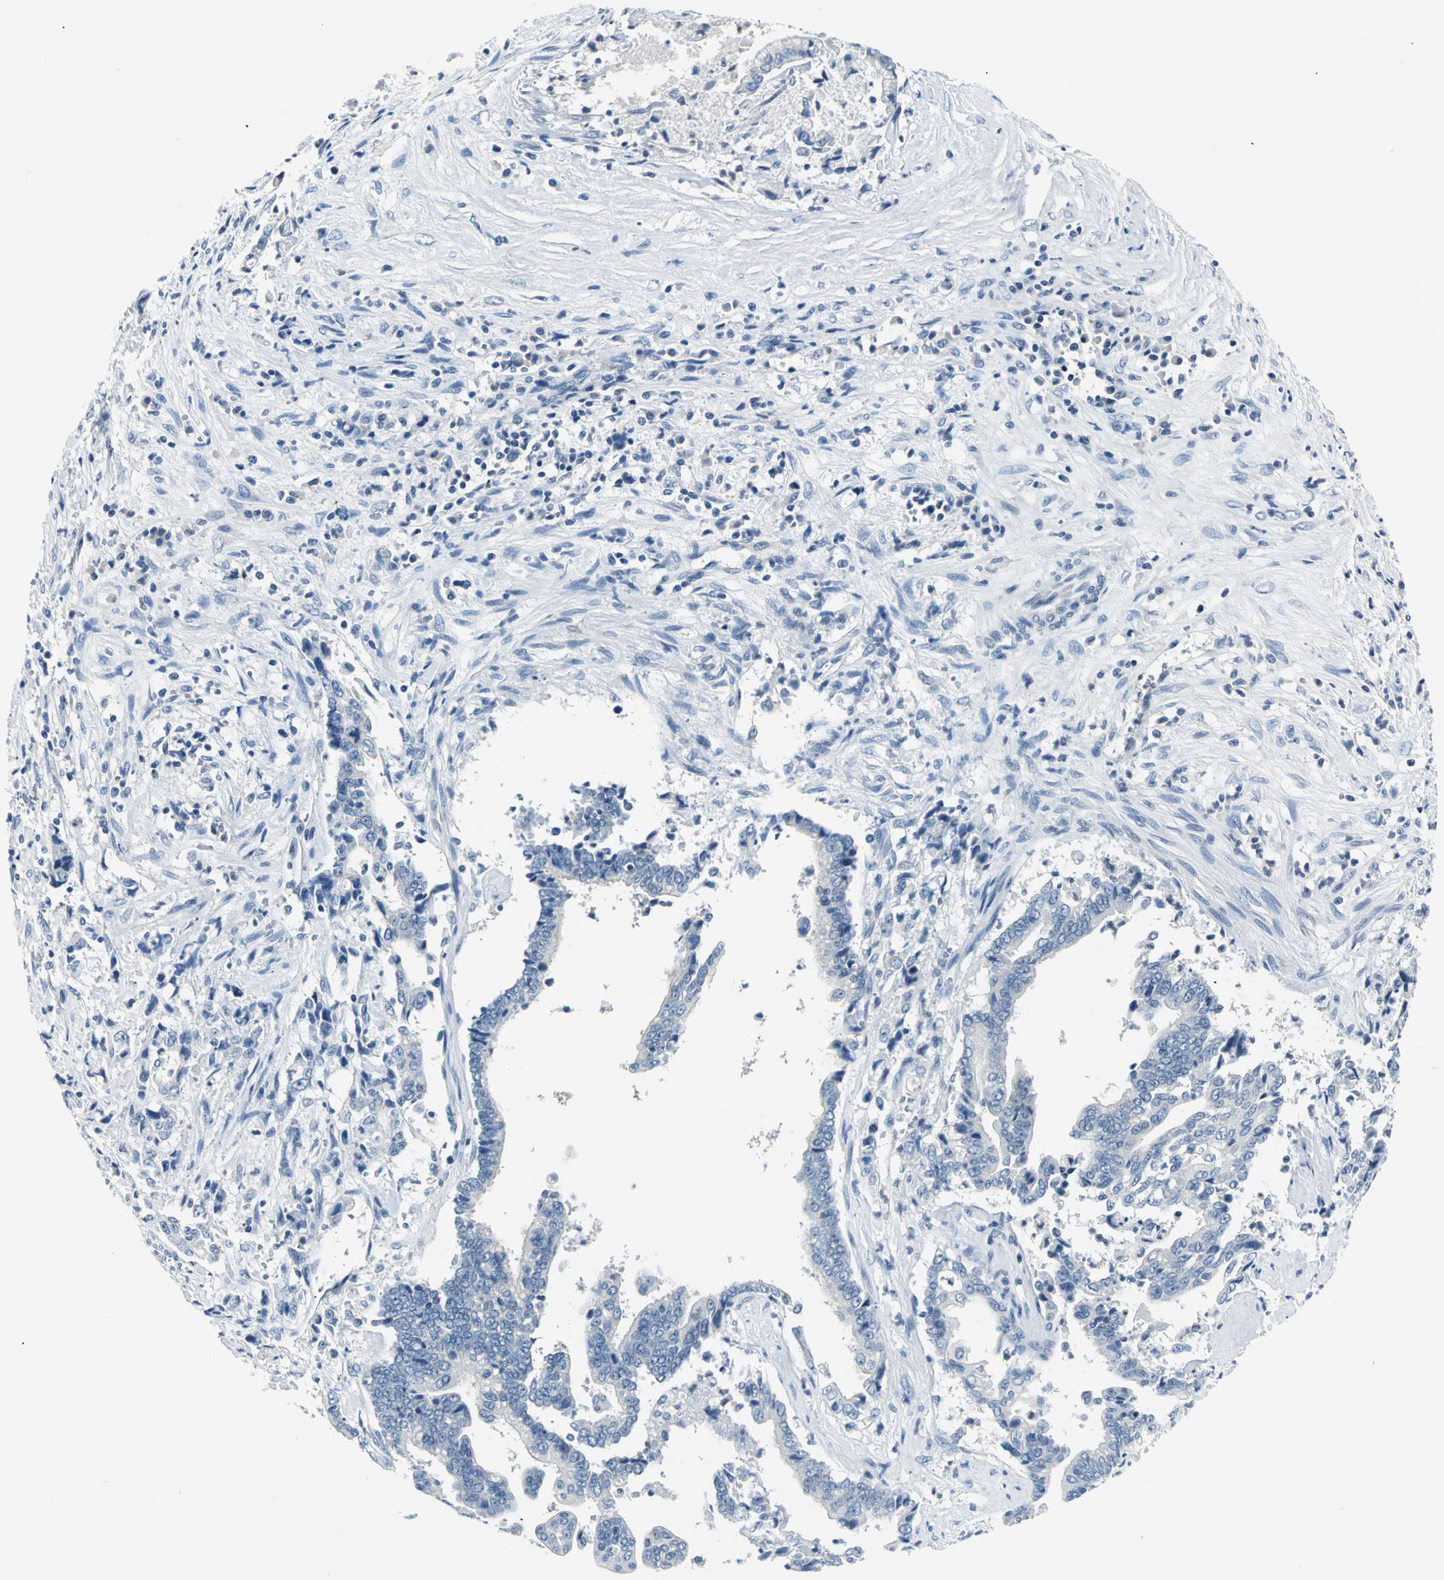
{"staining": {"intensity": "negative", "quantity": "none", "location": "none"}, "tissue": "liver cancer", "cell_type": "Tumor cells", "image_type": "cancer", "snomed": [{"axis": "morphology", "description": "Cholangiocarcinoma"}, {"axis": "topography", "description": "Liver"}], "caption": "Tumor cells show no significant expression in cholangiocarcinoma (liver).", "gene": "RIPOR1", "patient": {"sex": "male", "age": 57}}